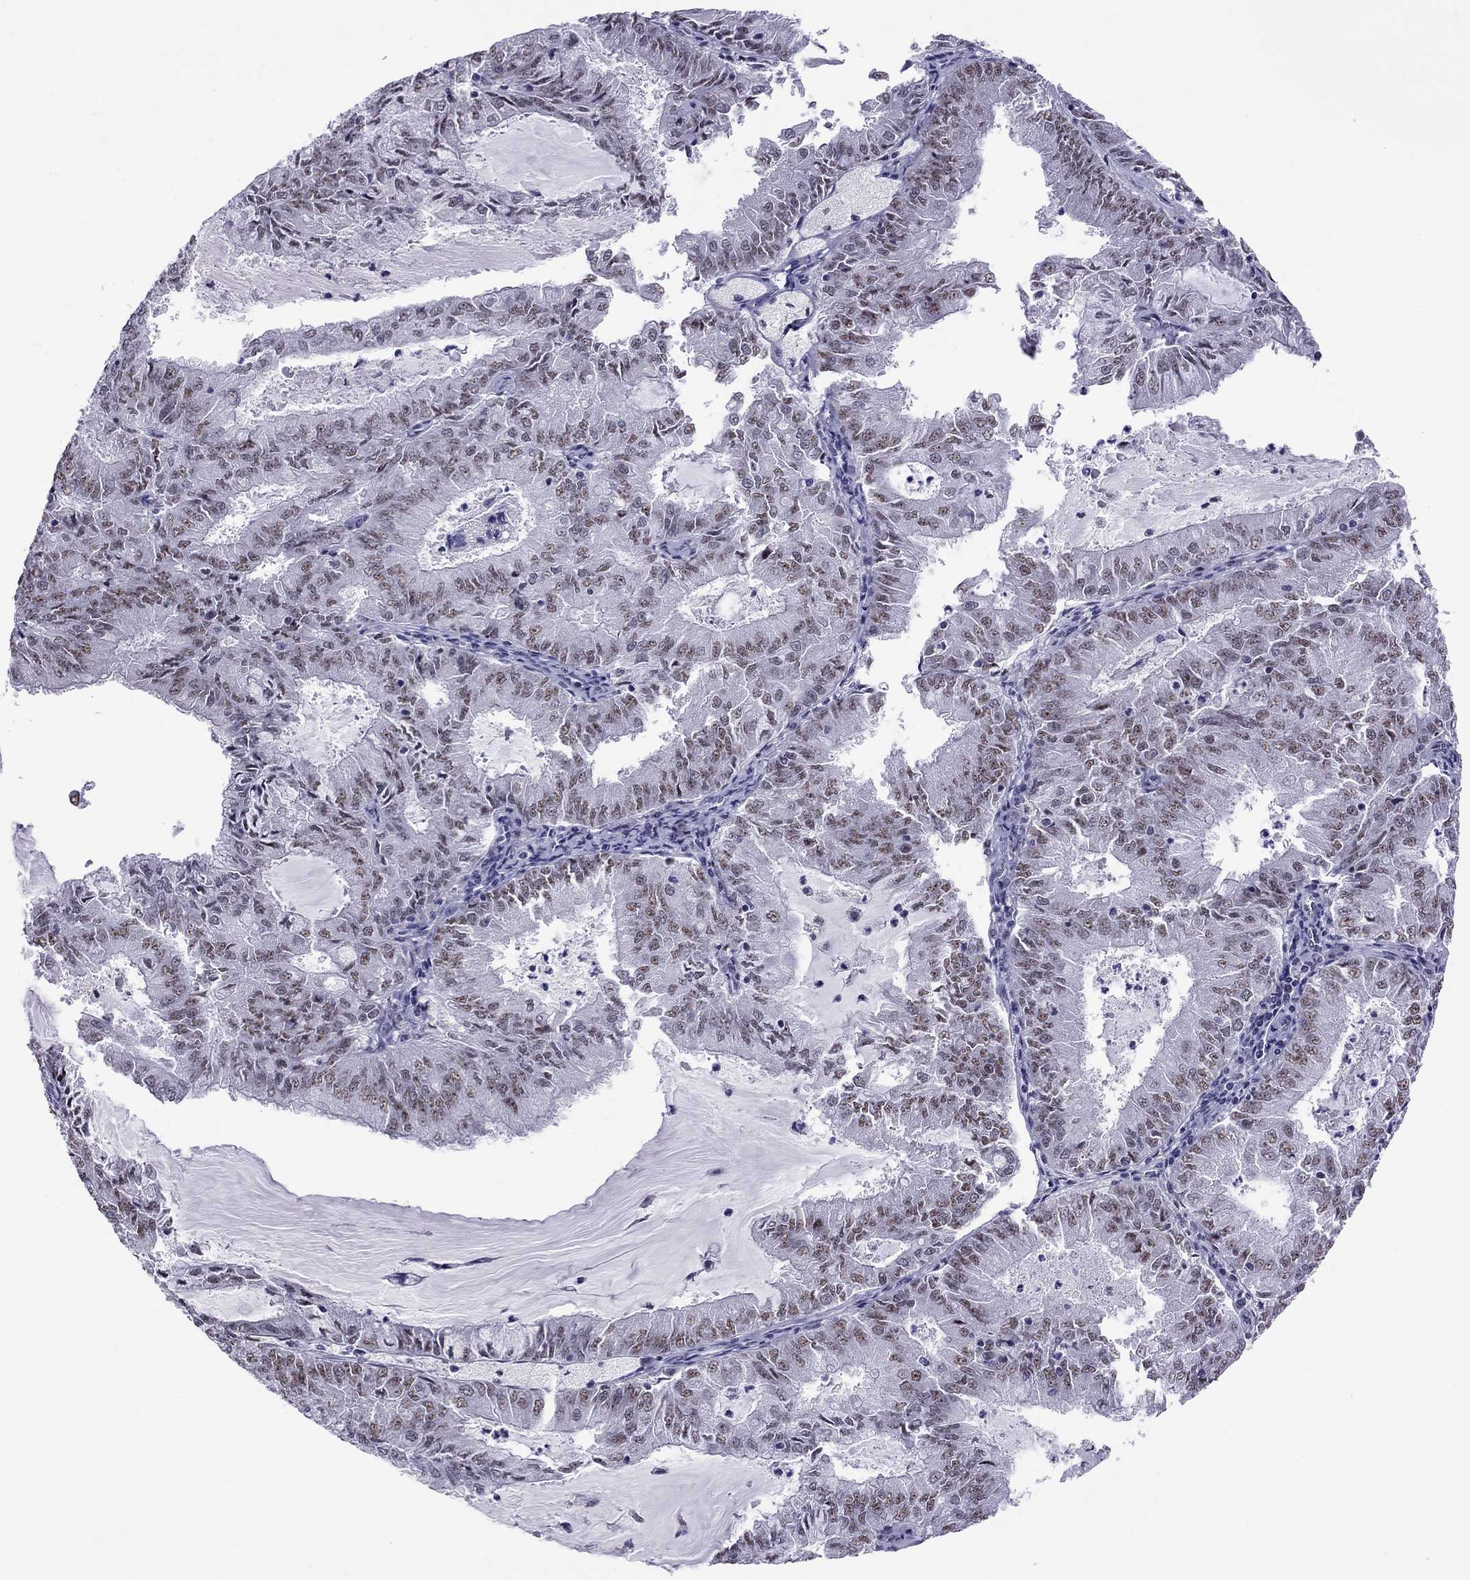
{"staining": {"intensity": "moderate", "quantity": "25%-75%", "location": "nuclear"}, "tissue": "endometrial cancer", "cell_type": "Tumor cells", "image_type": "cancer", "snomed": [{"axis": "morphology", "description": "Adenocarcinoma, NOS"}, {"axis": "topography", "description": "Endometrium"}], "caption": "There is medium levels of moderate nuclear positivity in tumor cells of adenocarcinoma (endometrial), as demonstrated by immunohistochemical staining (brown color).", "gene": "PPP1R3A", "patient": {"sex": "female", "age": 57}}